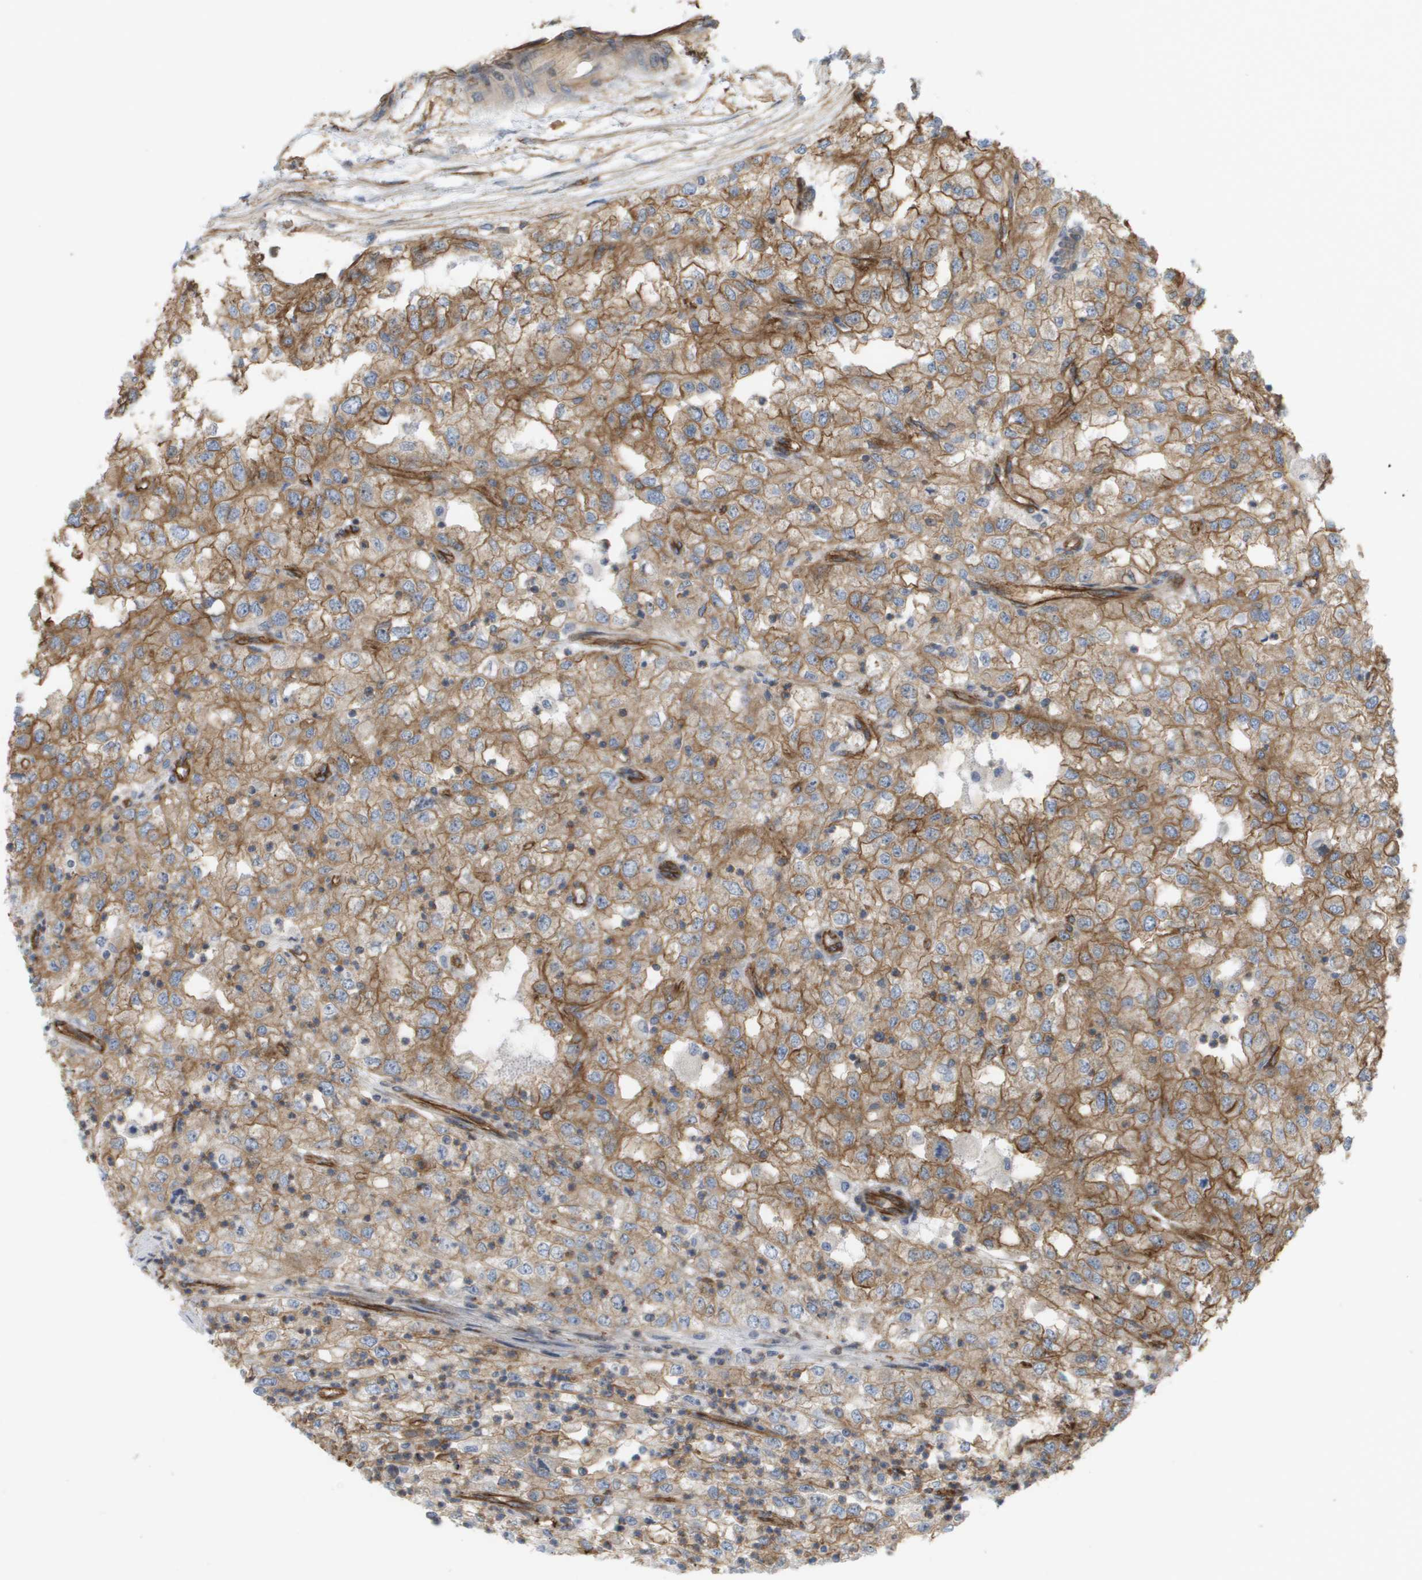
{"staining": {"intensity": "moderate", "quantity": ">75%", "location": "cytoplasmic/membranous"}, "tissue": "renal cancer", "cell_type": "Tumor cells", "image_type": "cancer", "snomed": [{"axis": "morphology", "description": "Adenocarcinoma, NOS"}, {"axis": "topography", "description": "Kidney"}], "caption": "Renal cancer stained with a brown dye exhibits moderate cytoplasmic/membranous positive positivity in about >75% of tumor cells.", "gene": "SGMS2", "patient": {"sex": "female", "age": 54}}